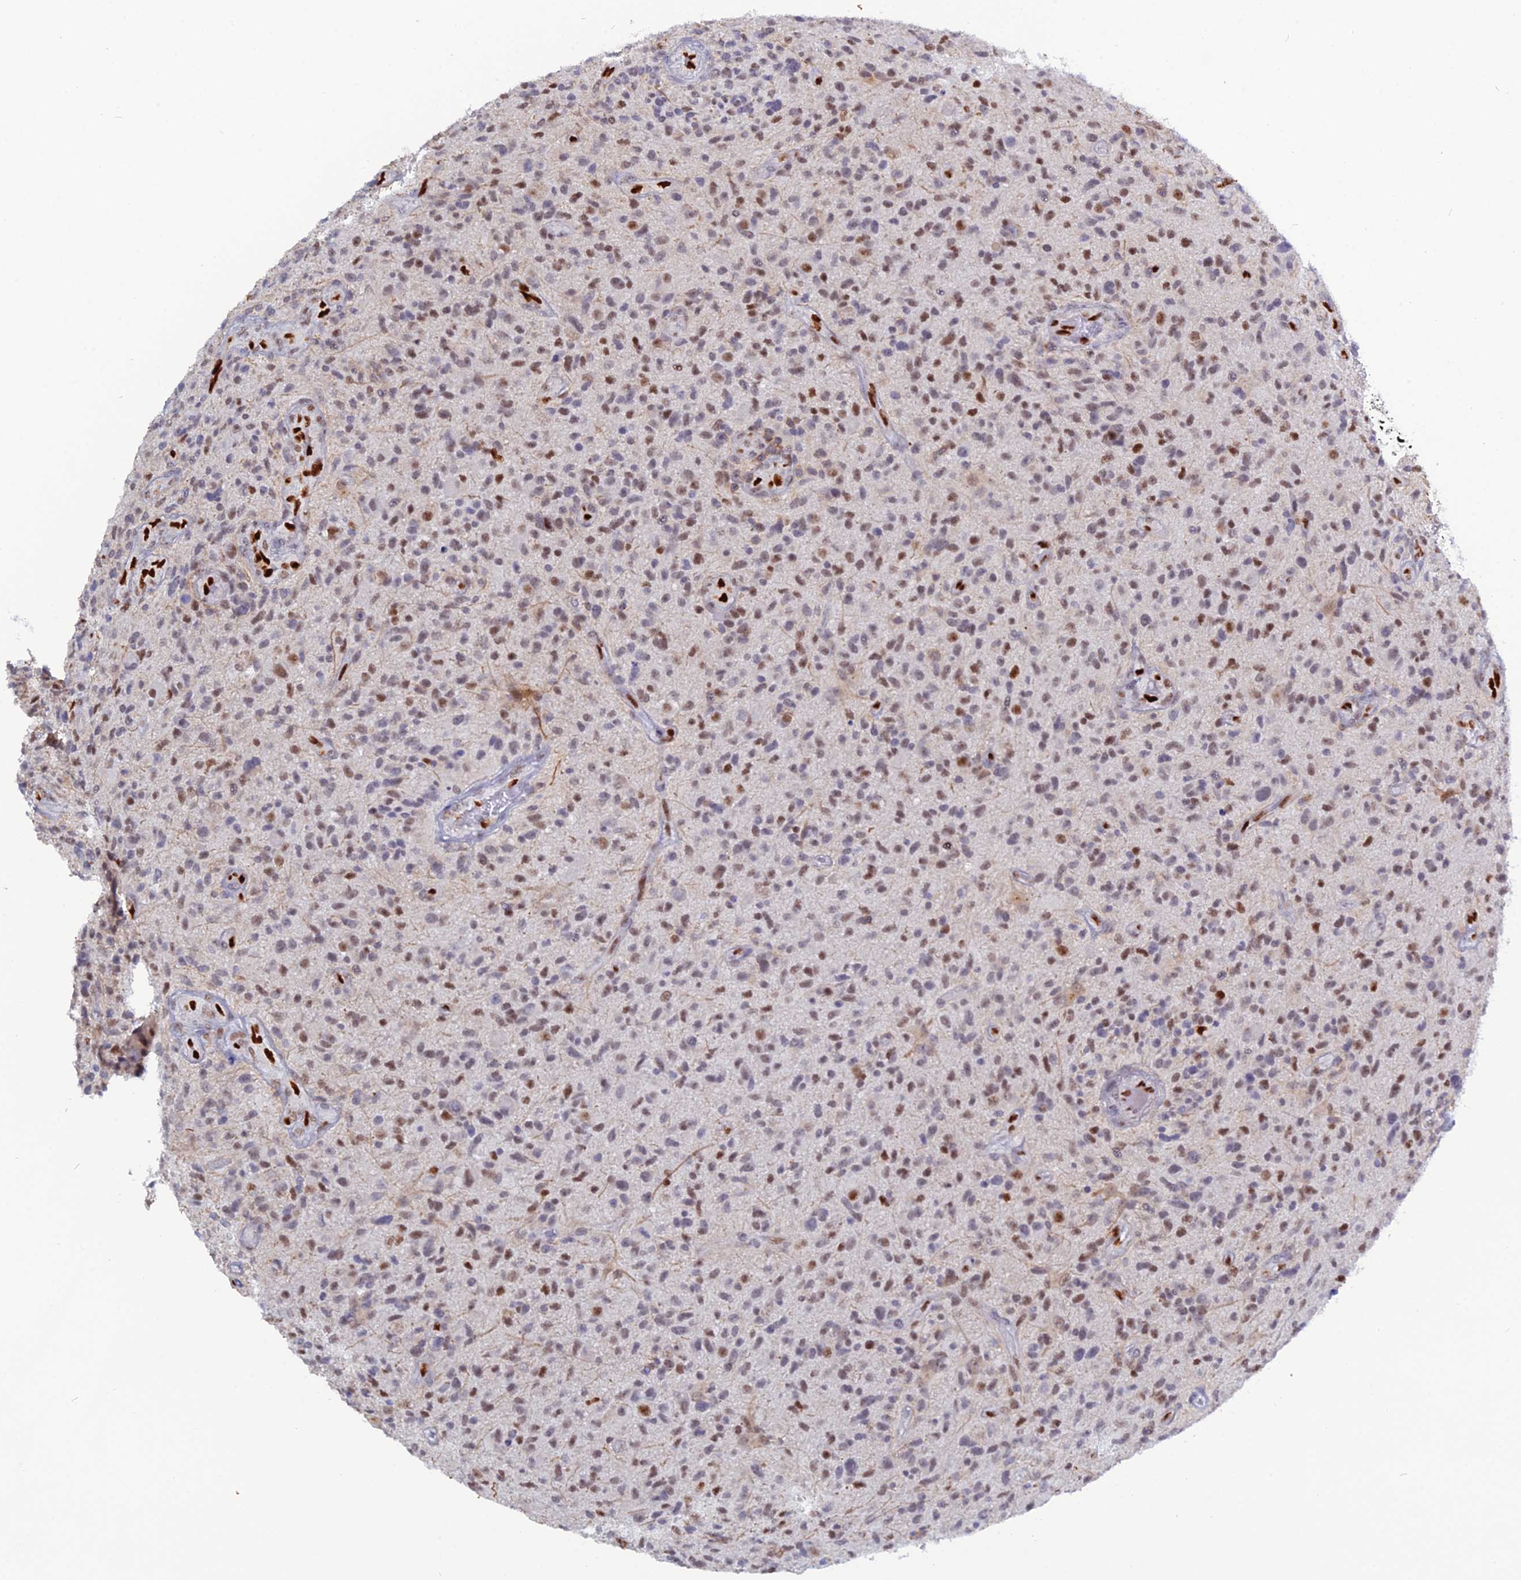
{"staining": {"intensity": "moderate", "quantity": "25%-75%", "location": "nuclear"}, "tissue": "glioma", "cell_type": "Tumor cells", "image_type": "cancer", "snomed": [{"axis": "morphology", "description": "Glioma, malignant, High grade"}, {"axis": "topography", "description": "Brain"}], "caption": "Immunohistochemical staining of glioma demonstrates medium levels of moderate nuclear staining in approximately 25%-75% of tumor cells.", "gene": "NOL4L", "patient": {"sex": "male", "age": 47}}